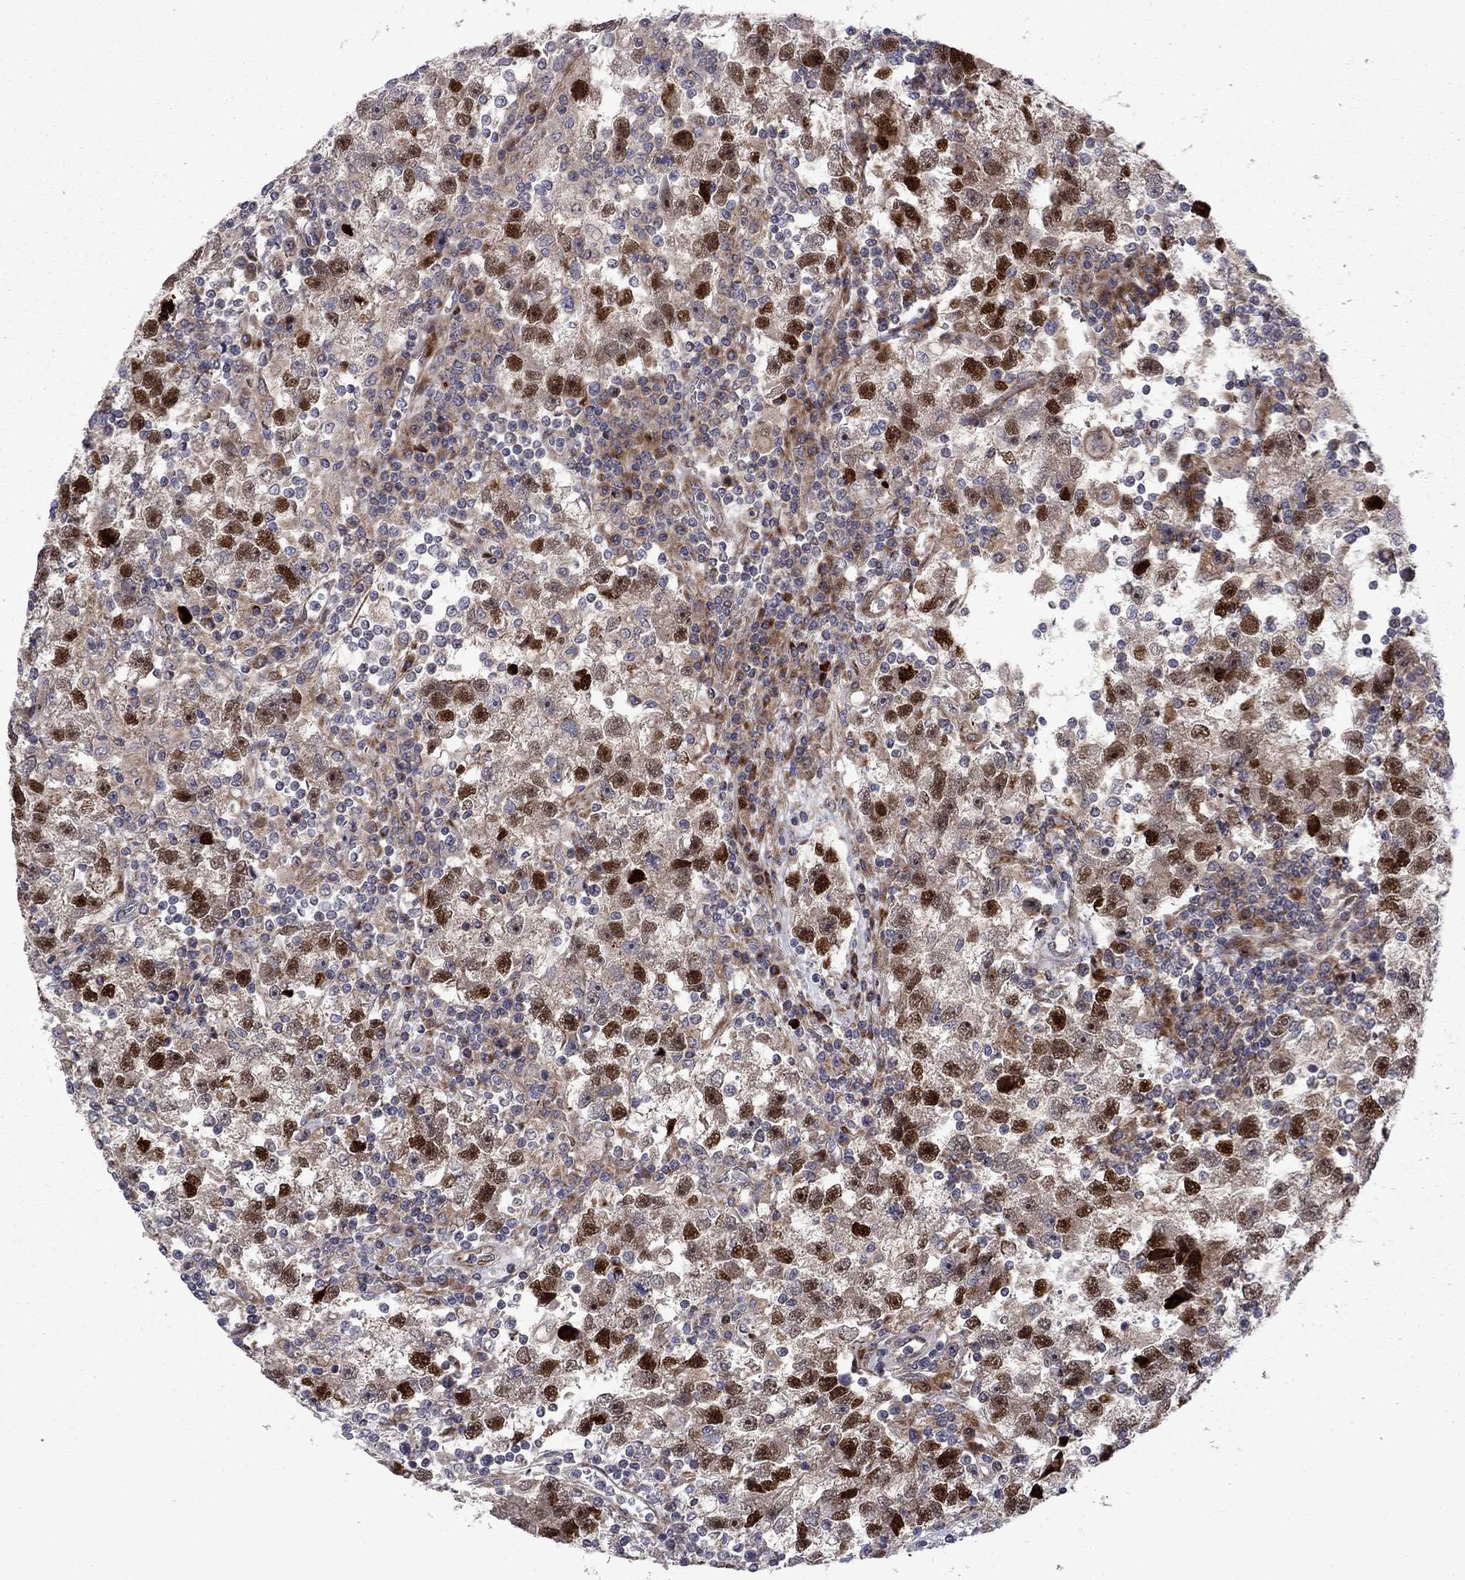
{"staining": {"intensity": "strong", "quantity": "25%-75%", "location": "nuclear"}, "tissue": "testis cancer", "cell_type": "Tumor cells", "image_type": "cancer", "snomed": [{"axis": "morphology", "description": "Seminoma, NOS"}, {"axis": "topography", "description": "Testis"}], "caption": "Immunohistochemistry (IHC) of human testis cancer (seminoma) demonstrates high levels of strong nuclear staining in about 25%-75% of tumor cells.", "gene": "MIOS", "patient": {"sex": "male", "age": 47}}